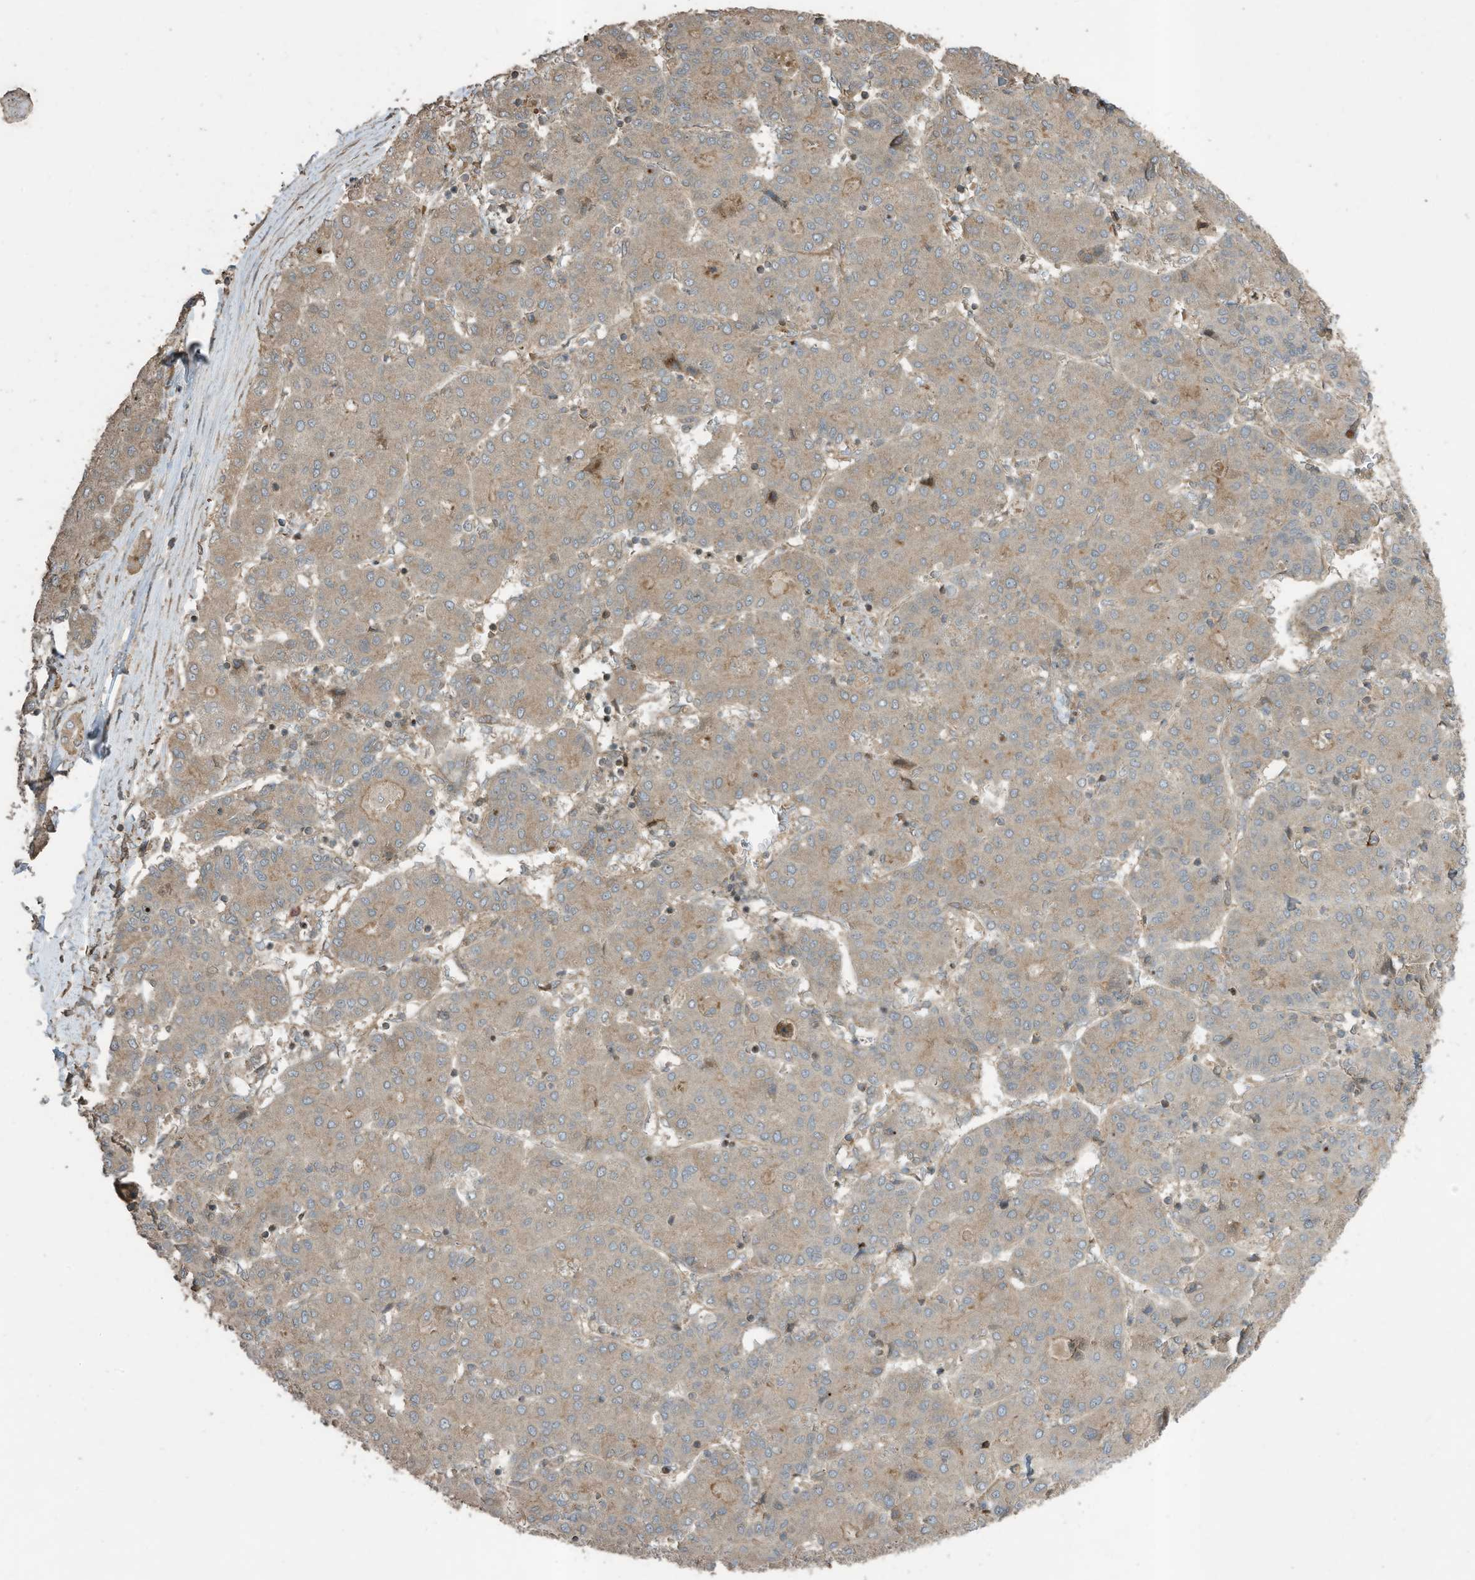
{"staining": {"intensity": "weak", "quantity": ">75%", "location": "cytoplasmic/membranous"}, "tissue": "liver cancer", "cell_type": "Tumor cells", "image_type": "cancer", "snomed": [{"axis": "morphology", "description": "Carcinoma, Hepatocellular, NOS"}, {"axis": "topography", "description": "Liver"}], "caption": "Immunohistochemistry photomicrograph of neoplastic tissue: hepatocellular carcinoma (liver) stained using IHC reveals low levels of weak protein expression localized specifically in the cytoplasmic/membranous of tumor cells, appearing as a cytoplasmic/membranous brown color.", "gene": "ZNF653", "patient": {"sex": "male", "age": 65}}